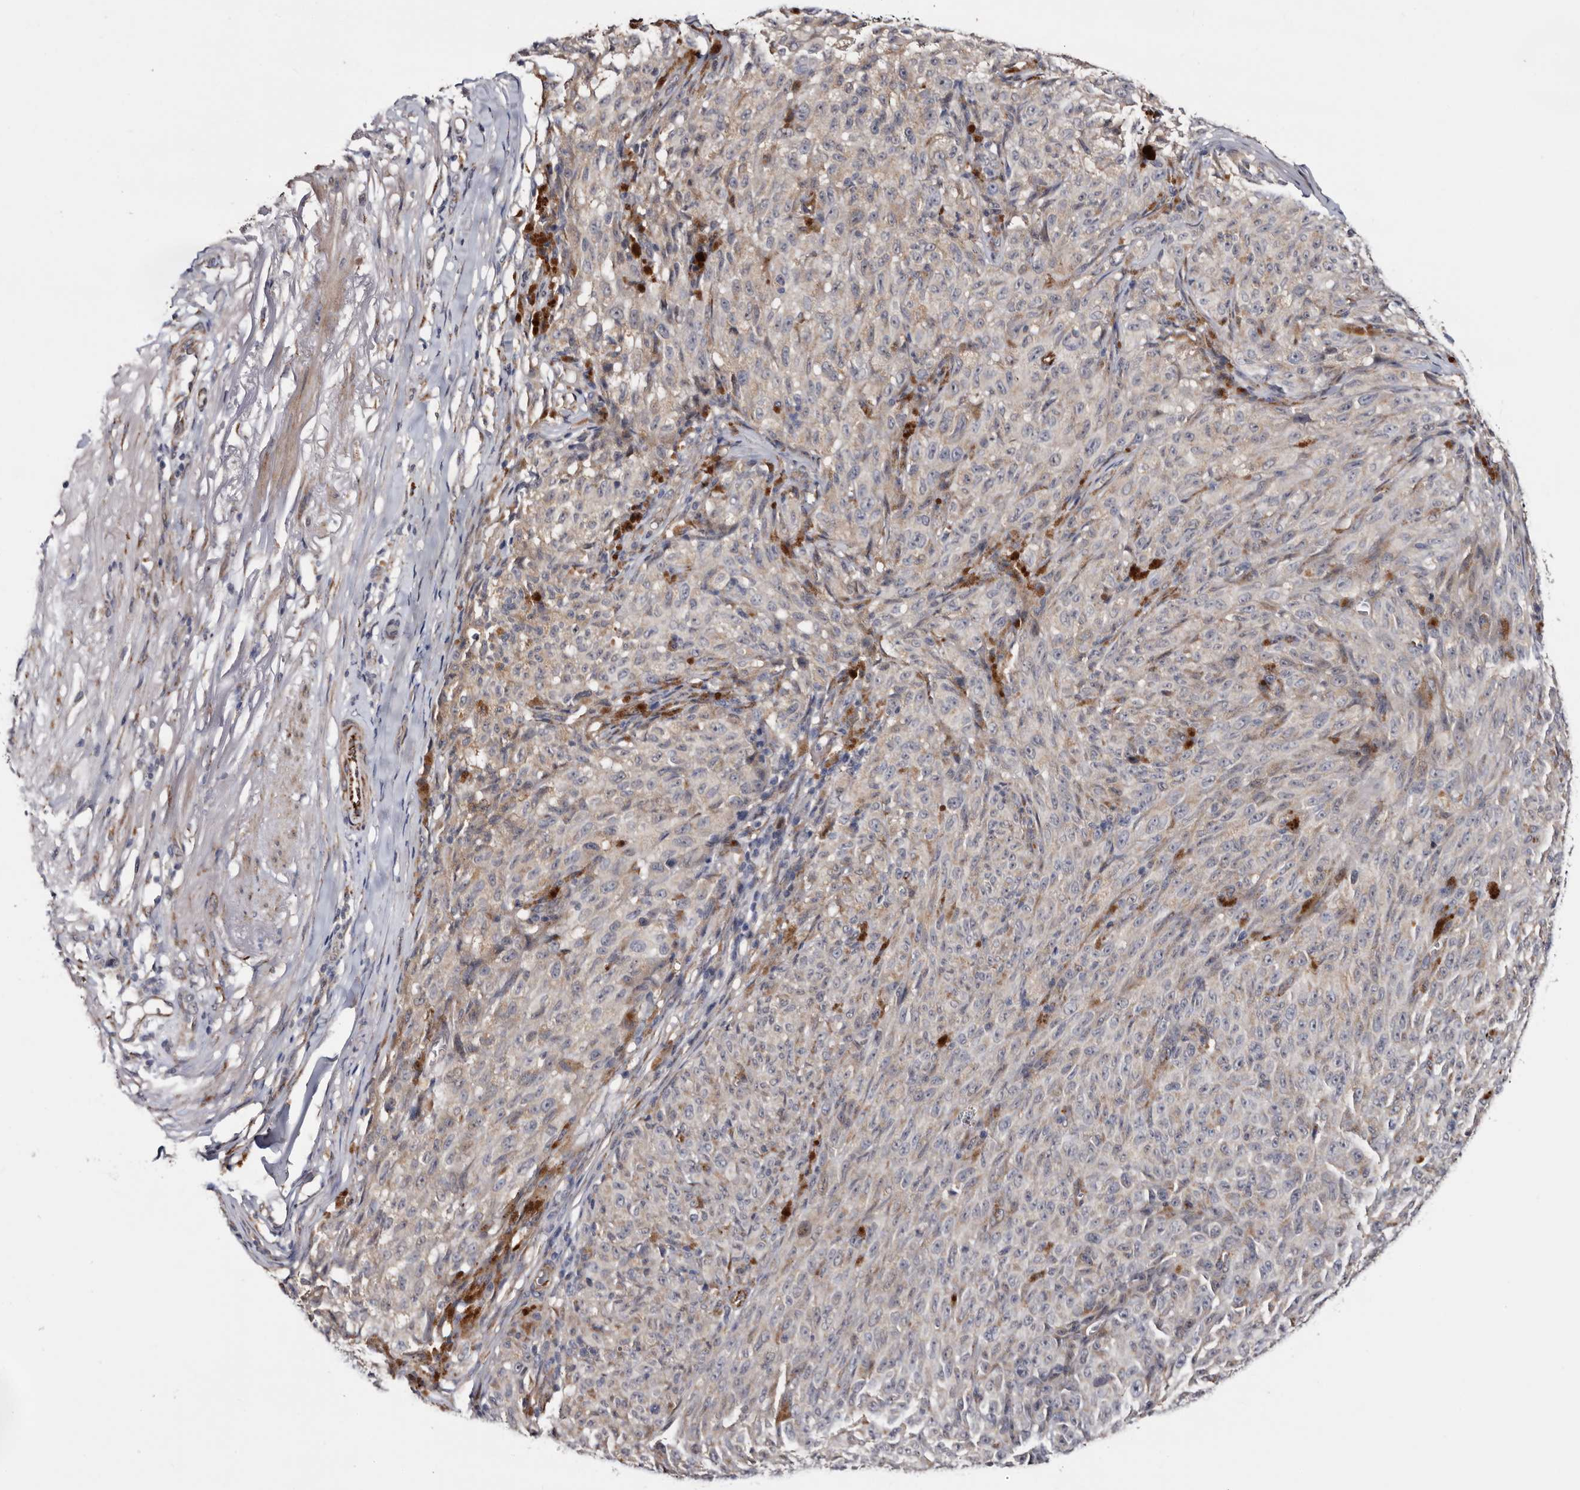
{"staining": {"intensity": "weak", "quantity": "<25%", "location": "cytoplasmic/membranous"}, "tissue": "melanoma", "cell_type": "Tumor cells", "image_type": "cancer", "snomed": [{"axis": "morphology", "description": "Malignant melanoma, NOS"}, {"axis": "topography", "description": "Skin"}], "caption": "A micrograph of malignant melanoma stained for a protein displays no brown staining in tumor cells.", "gene": "ARMCX2", "patient": {"sex": "female", "age": 82}}